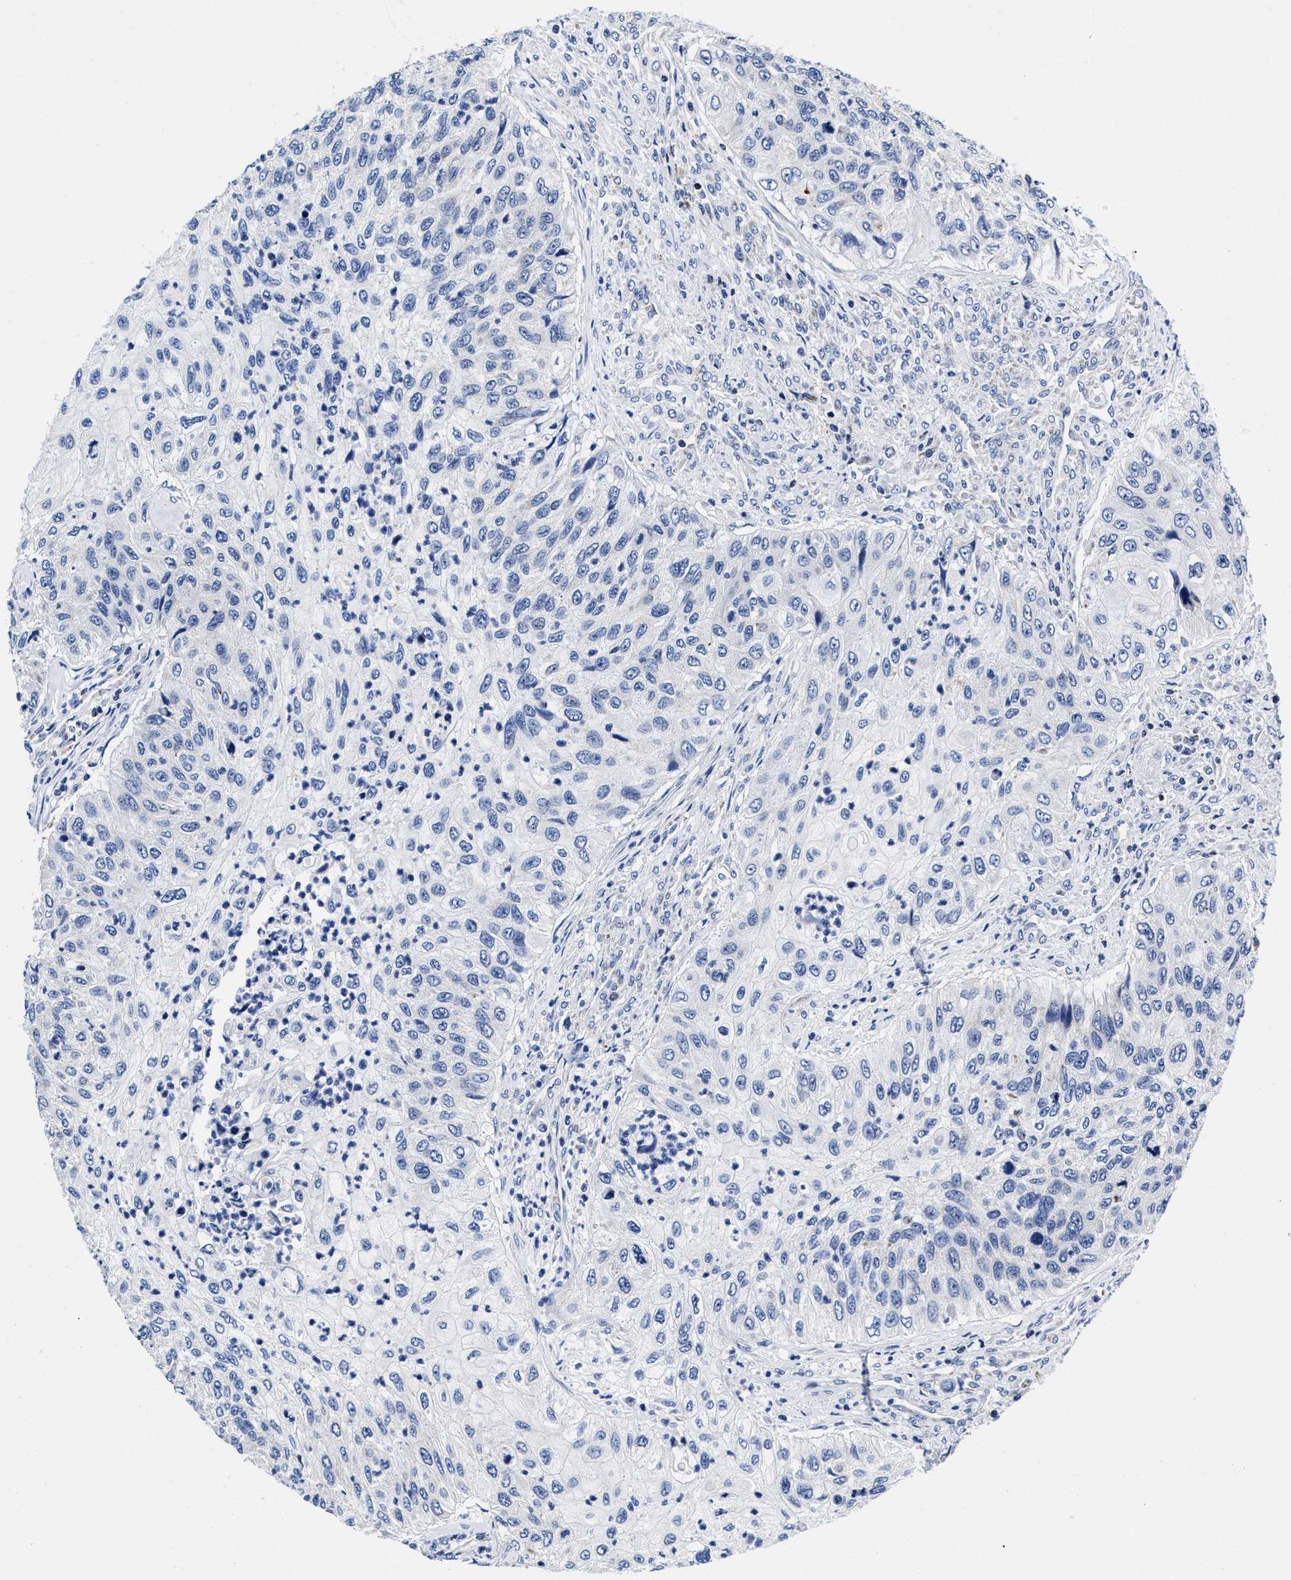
{"staining": {"intensity": "negative", "quantity": "none", "location": "none"}, "tissue": "urothelial cancer", "cell_type": "Tumor cells", "image_type": "cancer", "snomed": [{"axis": "morphology", "description": "Urothelial carcinoma, High grade"}, {"axis": "topography", "description": "Urinary bladder"}], "caption": "An IHC micrograph of urothelial cancer is shown. There is no staining in tumor cells of urothelial cancer.", "gene": "HINT2", "patient": {"sex": "female", "age": 60}}